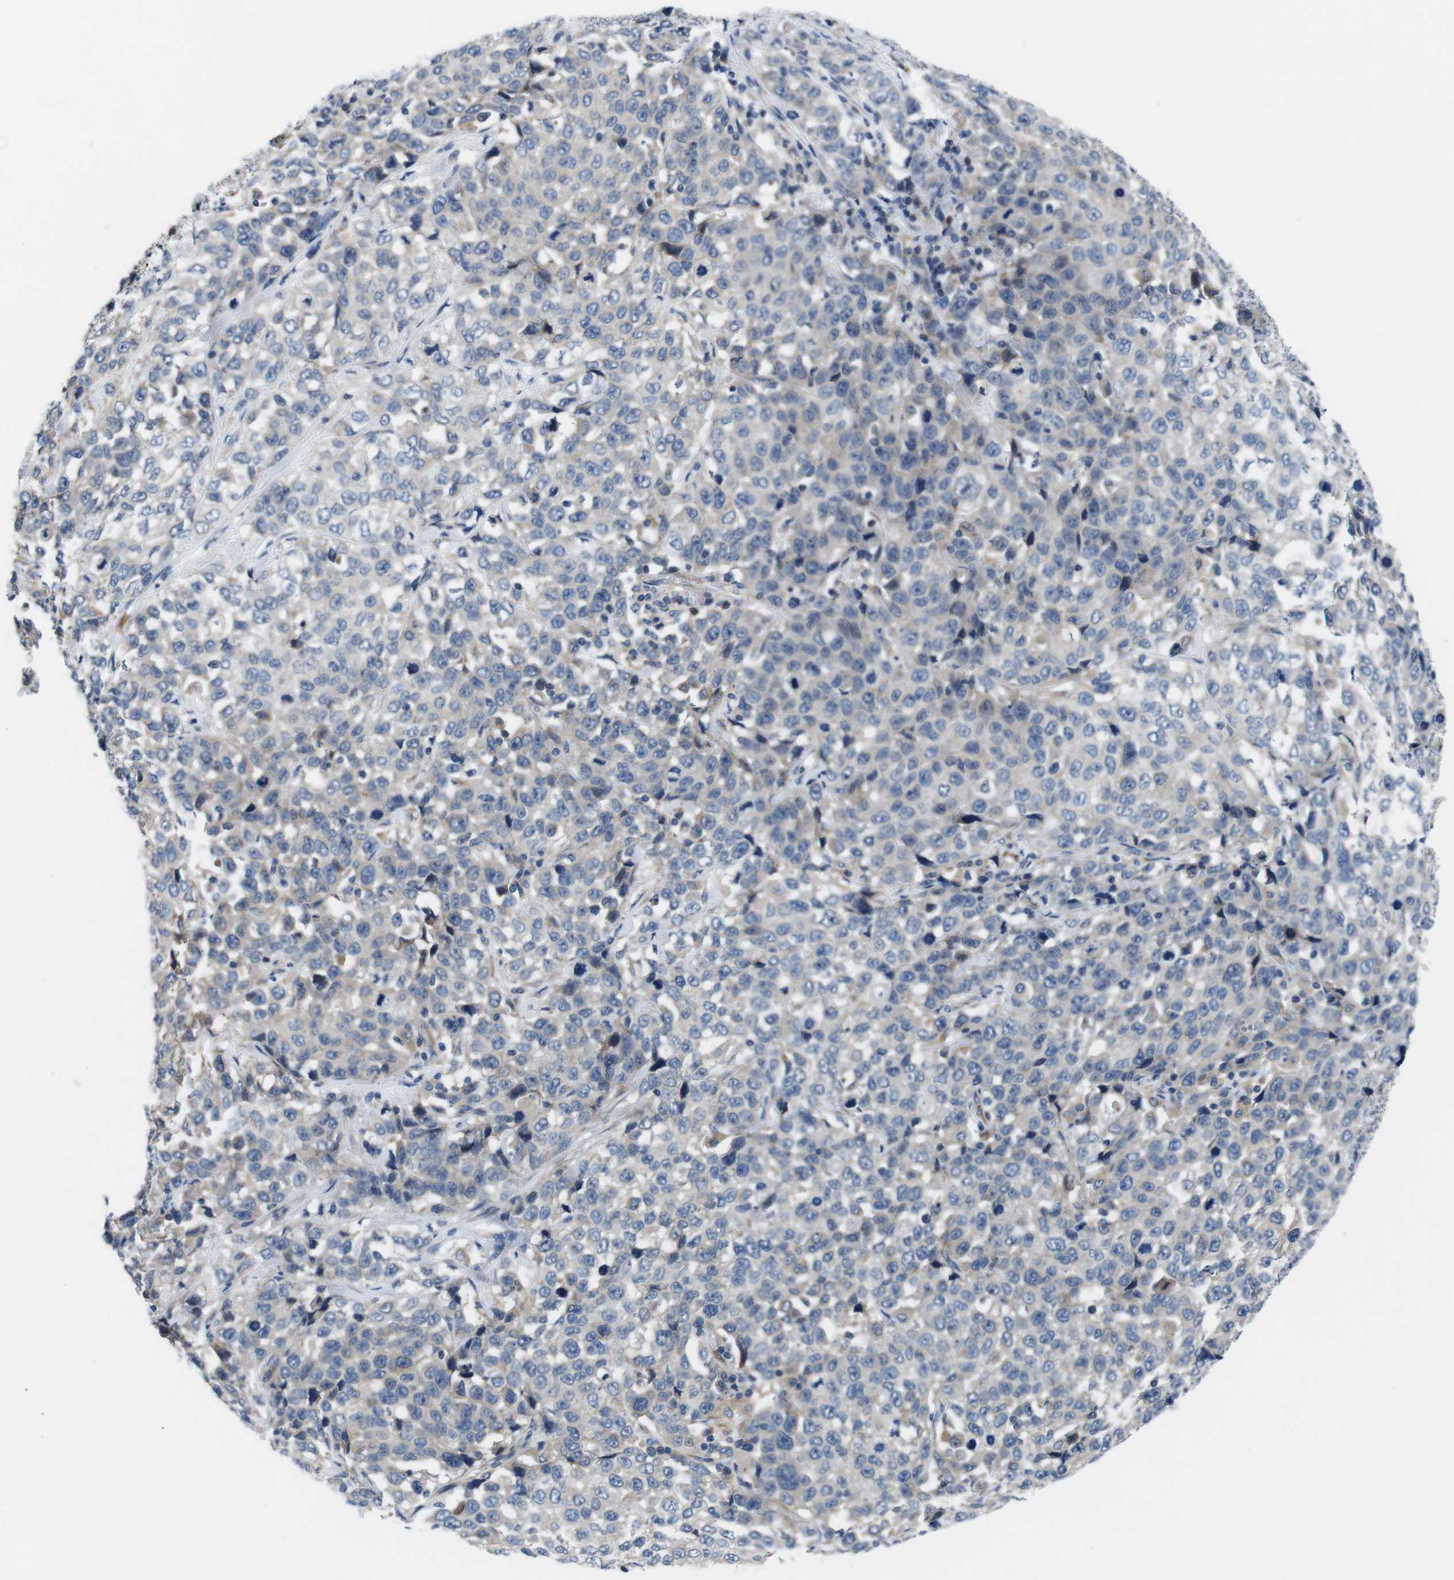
{"staining": {"intensity": "moderate", "quantity": "<25%", "location": "cytoplasmic/membranous"}, "tissue": "stomach cancer", "cell_type": "Tumor cells", "image_type": "cancer", "snomed": [{"axis": "morphology", "description": "Normal tissue, NOS"}, {"axis": "morphology", "description": "Adenocarcinoma, NOS"}, {"axis": "topography", "description": "Stomach"}], "caption": "IHC image of neoplastic tissue: human stomach adenocarcinoma stained using immunohistochemistry reveals low levels of moderate protein expression localized specifically in the cytoplasmic/membranous of tumor cells, appearing as a cytoplasmic/membranous brown color.", "gene": "JAK1", "patient": {"sex": "male", "age": 48}}